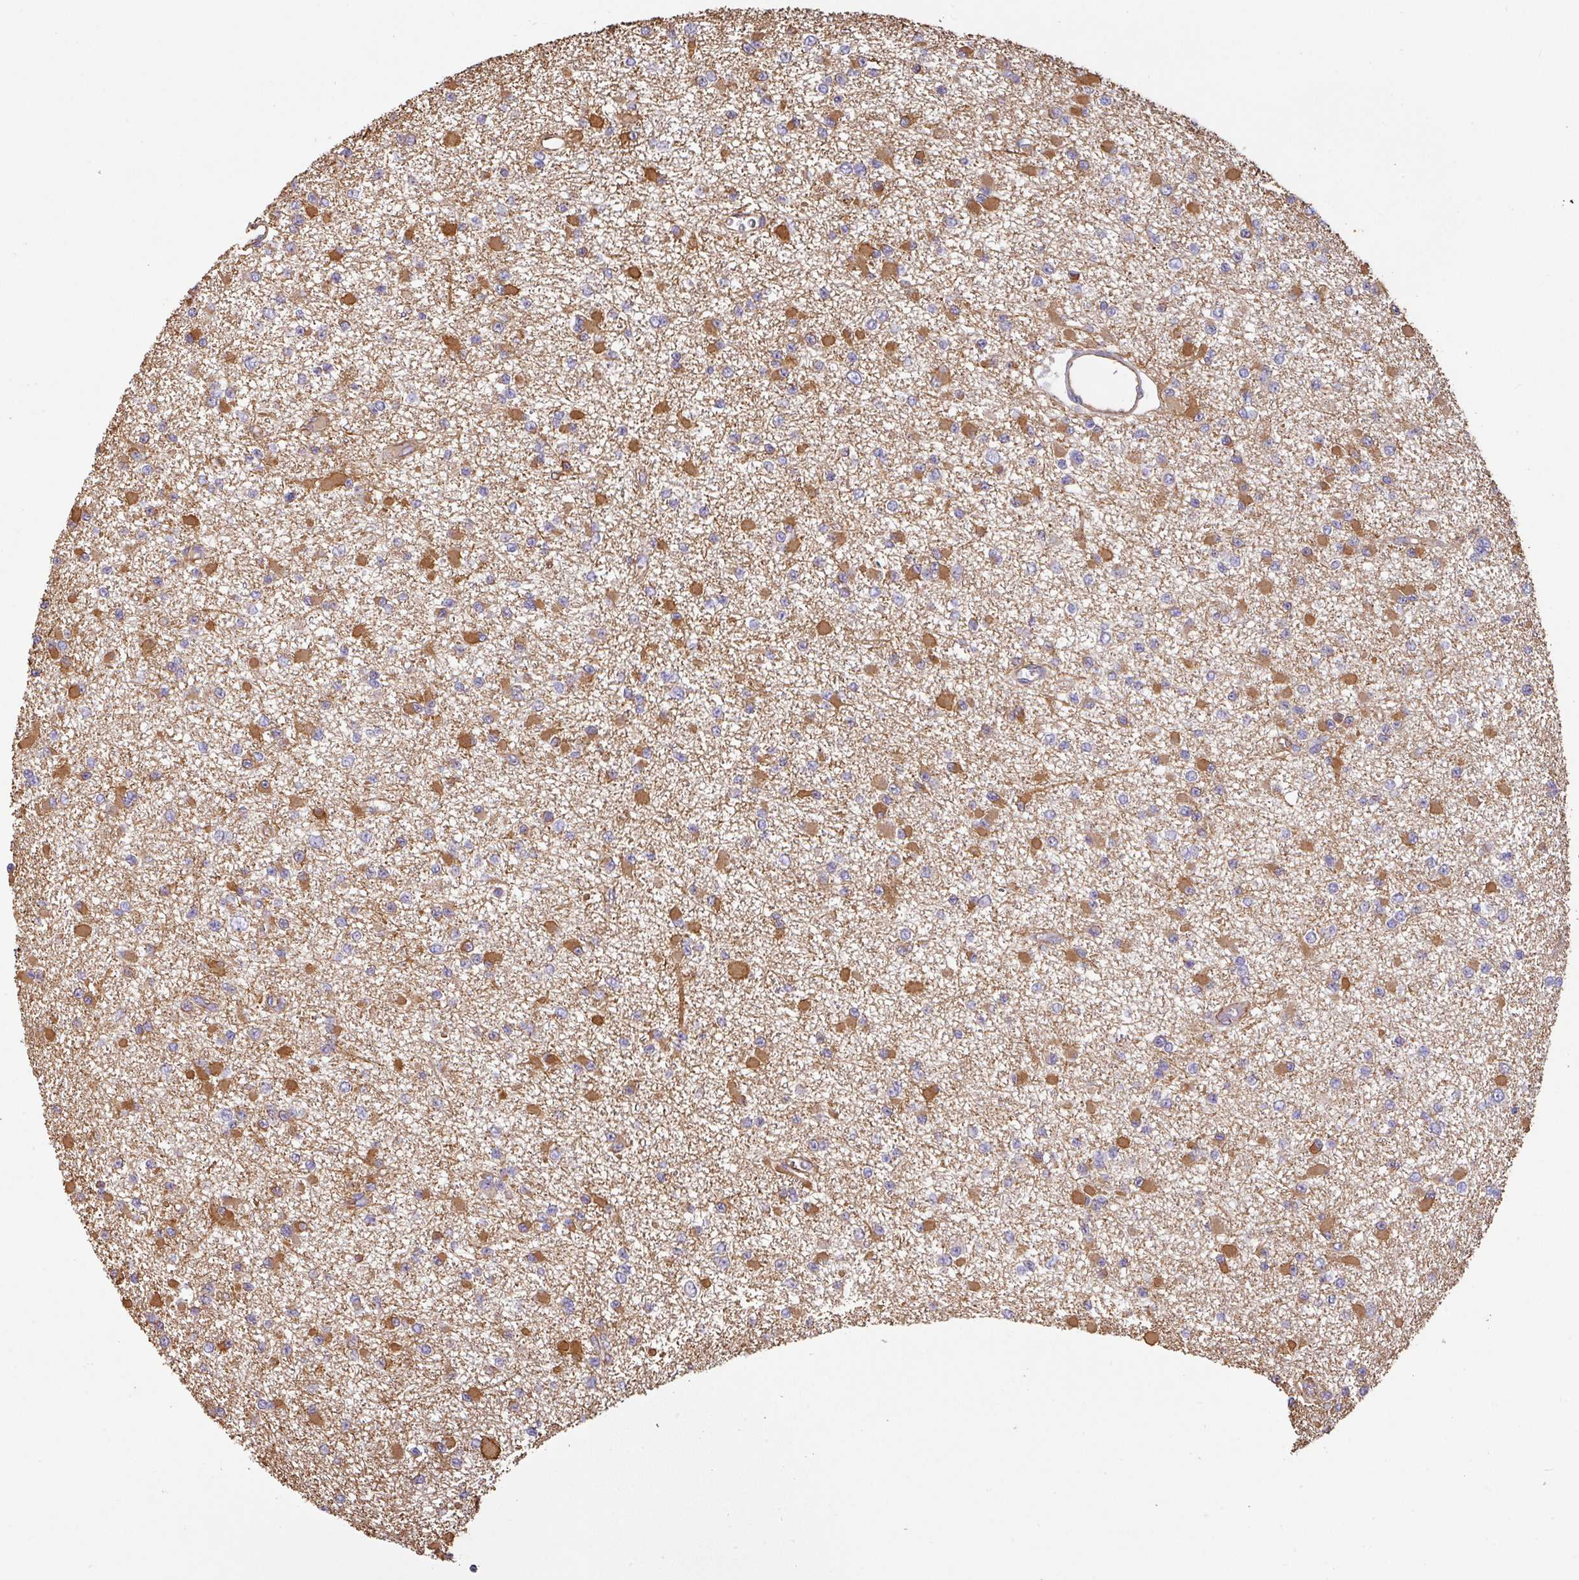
{"staining": {"intensity": "moderate", "quantity": "25%-75%", "location": "cytoplasmic/membranous"}, "tissue": "glioma", "cell_type": "Tumor cells", "image_type": "cancer", "snomed": [{"axis": "morphology", "description": "Glioma, malignant, Low grade"}, {"axis": "topography", "description": "Brain"}], "caption": "Immunohistochemistry histopathology image of neoplastic tissue: human glioma stained using immunohistochemistry (IHC) displays medium levels of moderate protein expression localized specifically in the cytoplasmic/membranous of tumor cells, appearing as a cytoplasmic/membranous brown color.", "gene": "ZNF280C", "patient": {"sex": "female", "age": 22}}